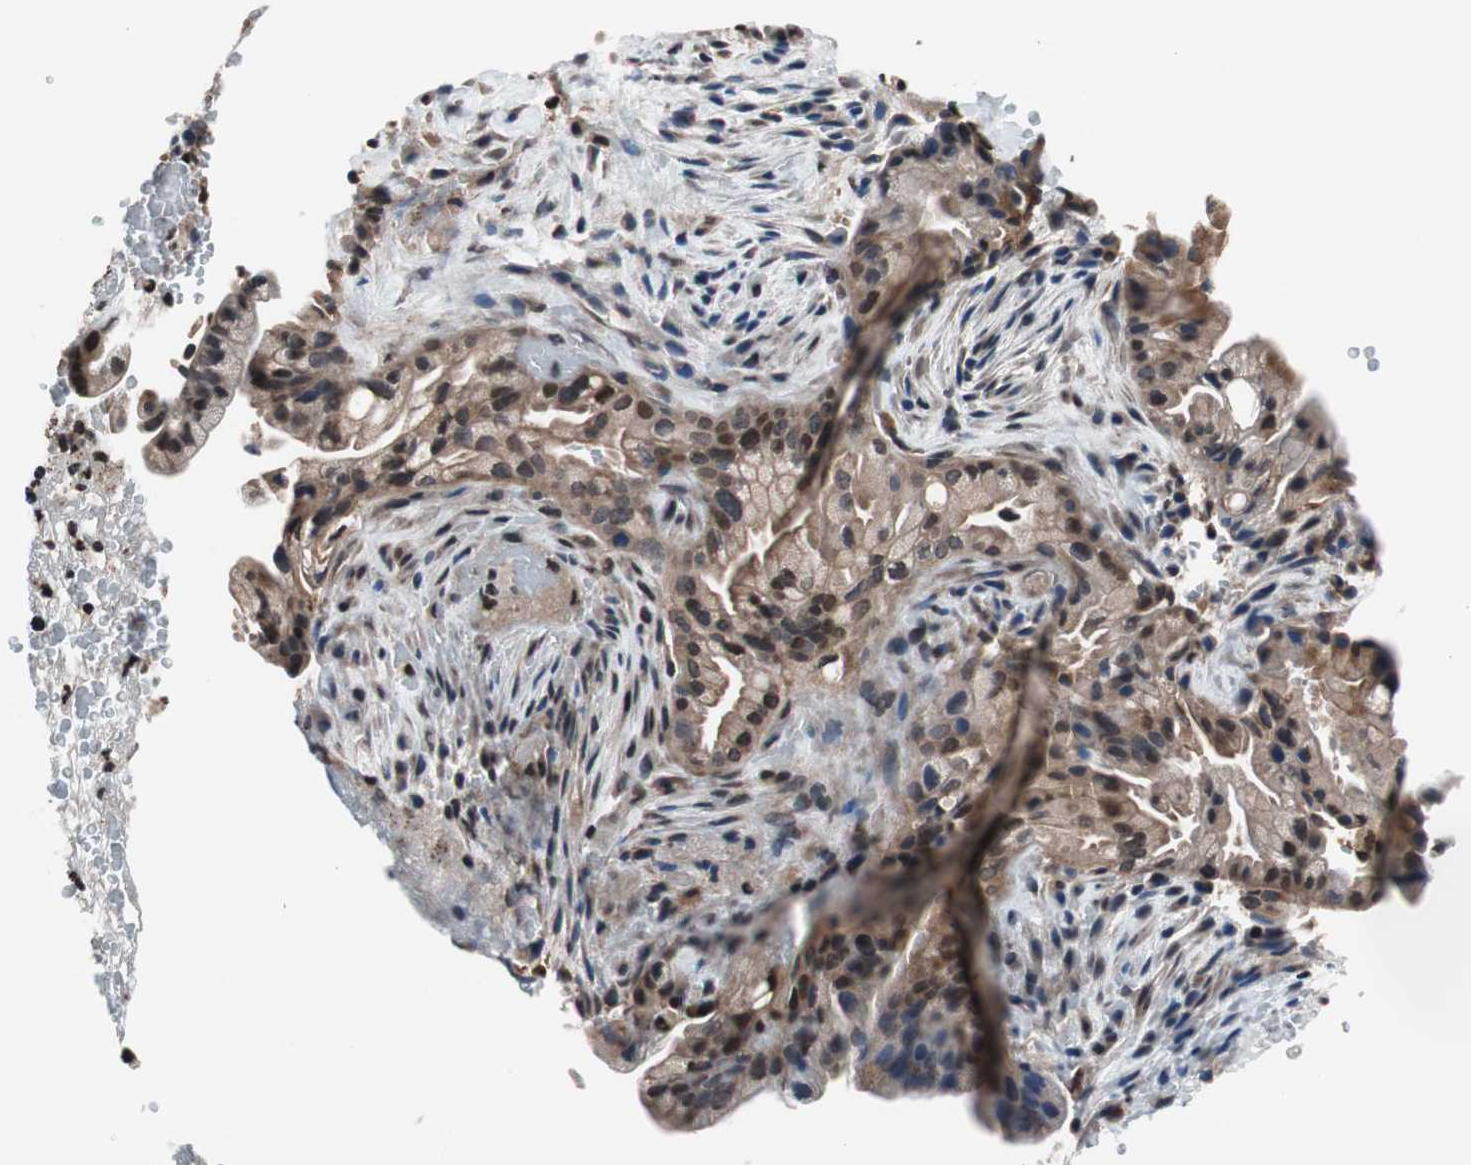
{"staining": {"intensity": "moderate", "quantity": ">75%", "location": "cytoplasmic/membranous"}, "tissue": "liver cancer", "cell_type": "Tumor cells", "image_type": "cancer", "snomed": [{"axis": "morphology", "description": "Cholangiocarcinoma"}, {"axis": "topography", "description": "Liver"}], "caption": "Liver cancer (cholangiocarcinoma) was stained to show a protein in brown. There is medium levels of moderate cytoplasmic/membranous expression in approximately >75% of tumor cells.", "gene": "RFC1", "patient": {"sex": "female", "age": 68}}